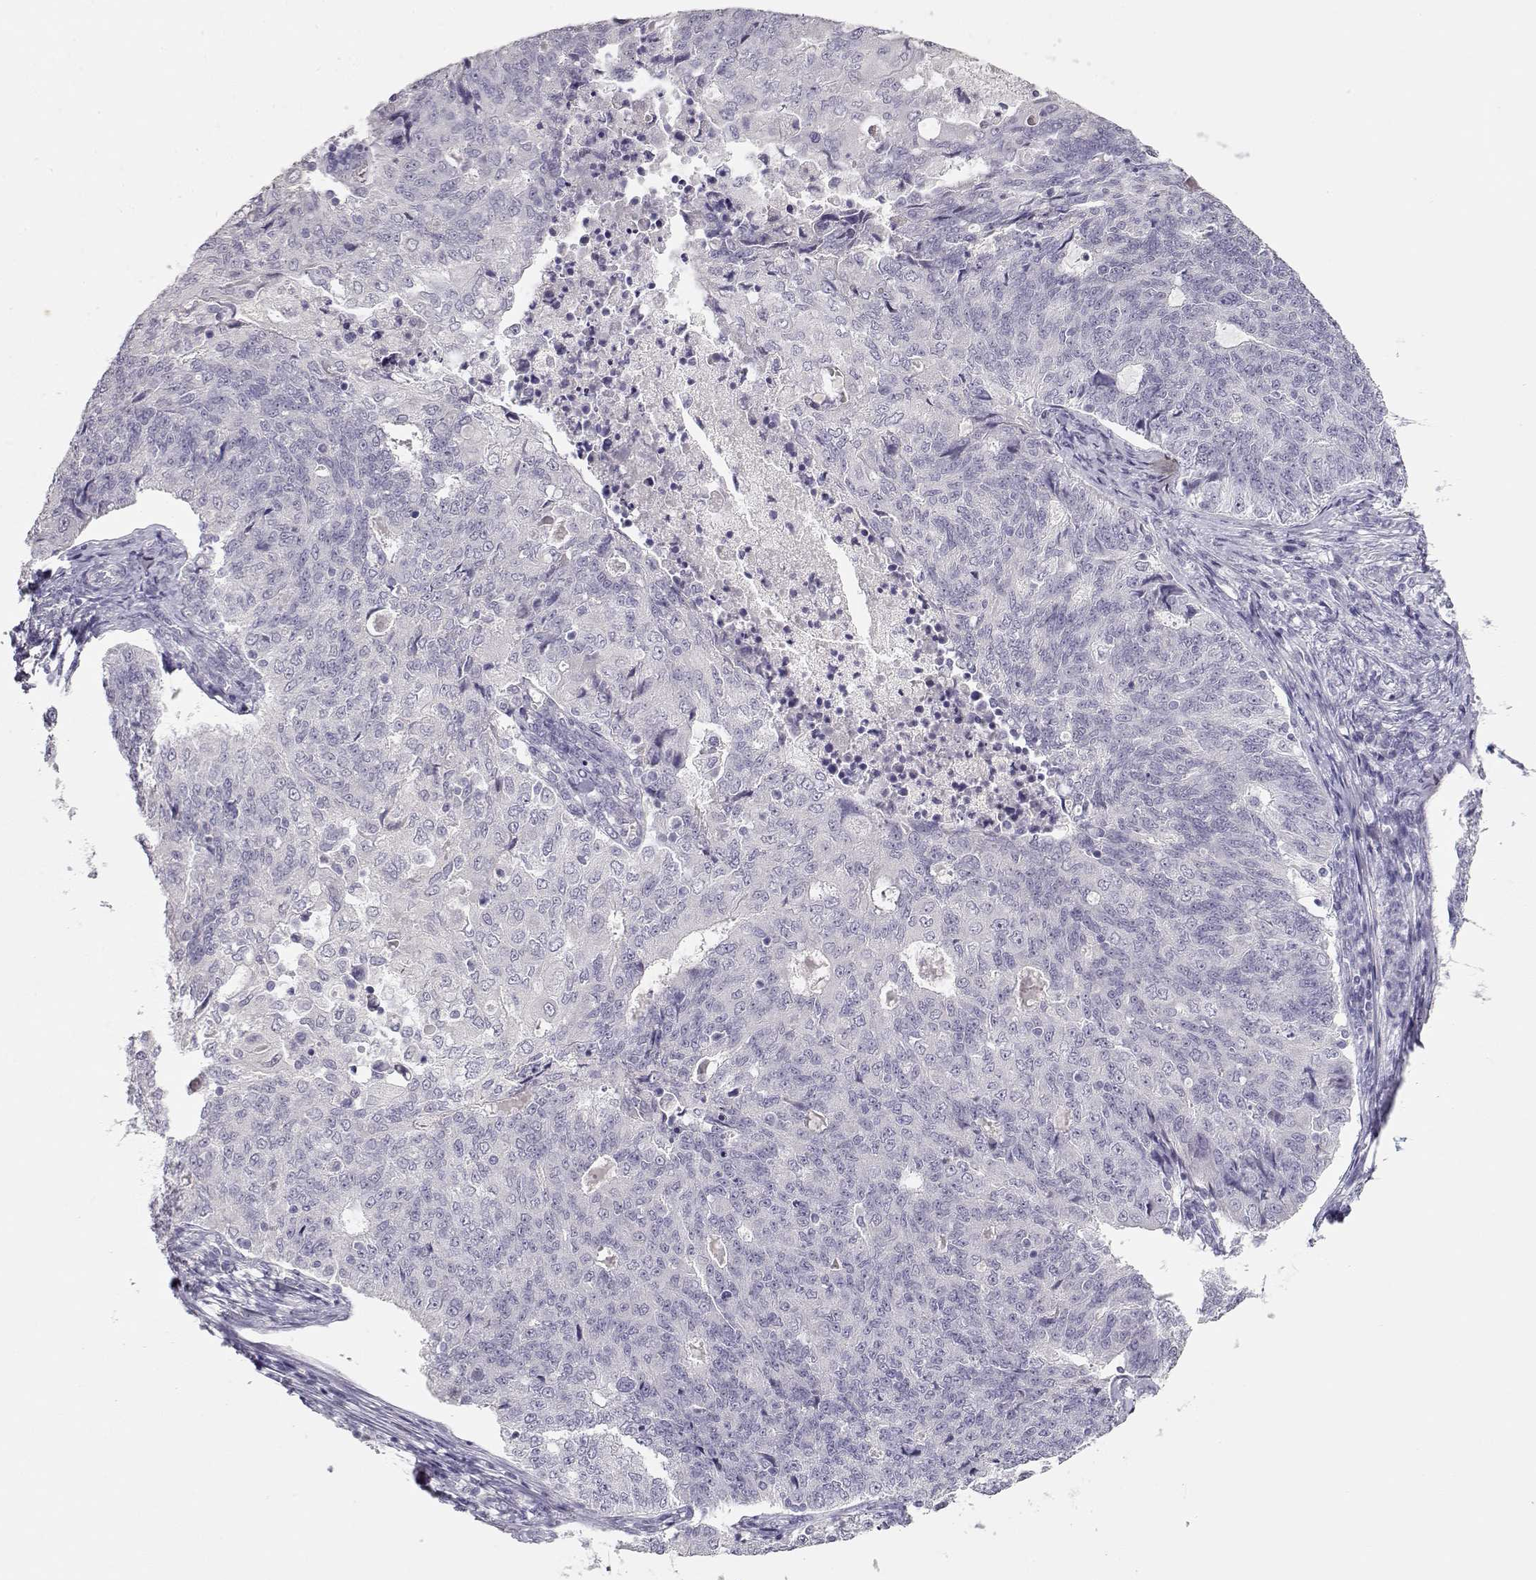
{"staining": {"intensity": "negative", "quantity": "none", "location": "none"}, "tissue": "endometrial cancer", "cell_type": "Tumor cells", "image_type": "cancer", "snomed": [{"axis": "morphology", "description": "Adenocarcinoma, NOS"}, {"axis": "topography", "description": "Endometrium"}], "caption": "Immunohistochemistry of human endometrial adenocarcinoma displays no positivity in tumor cells.", "gene": "MAGEC1", "patient": {"sex": "female", "age": 43}}